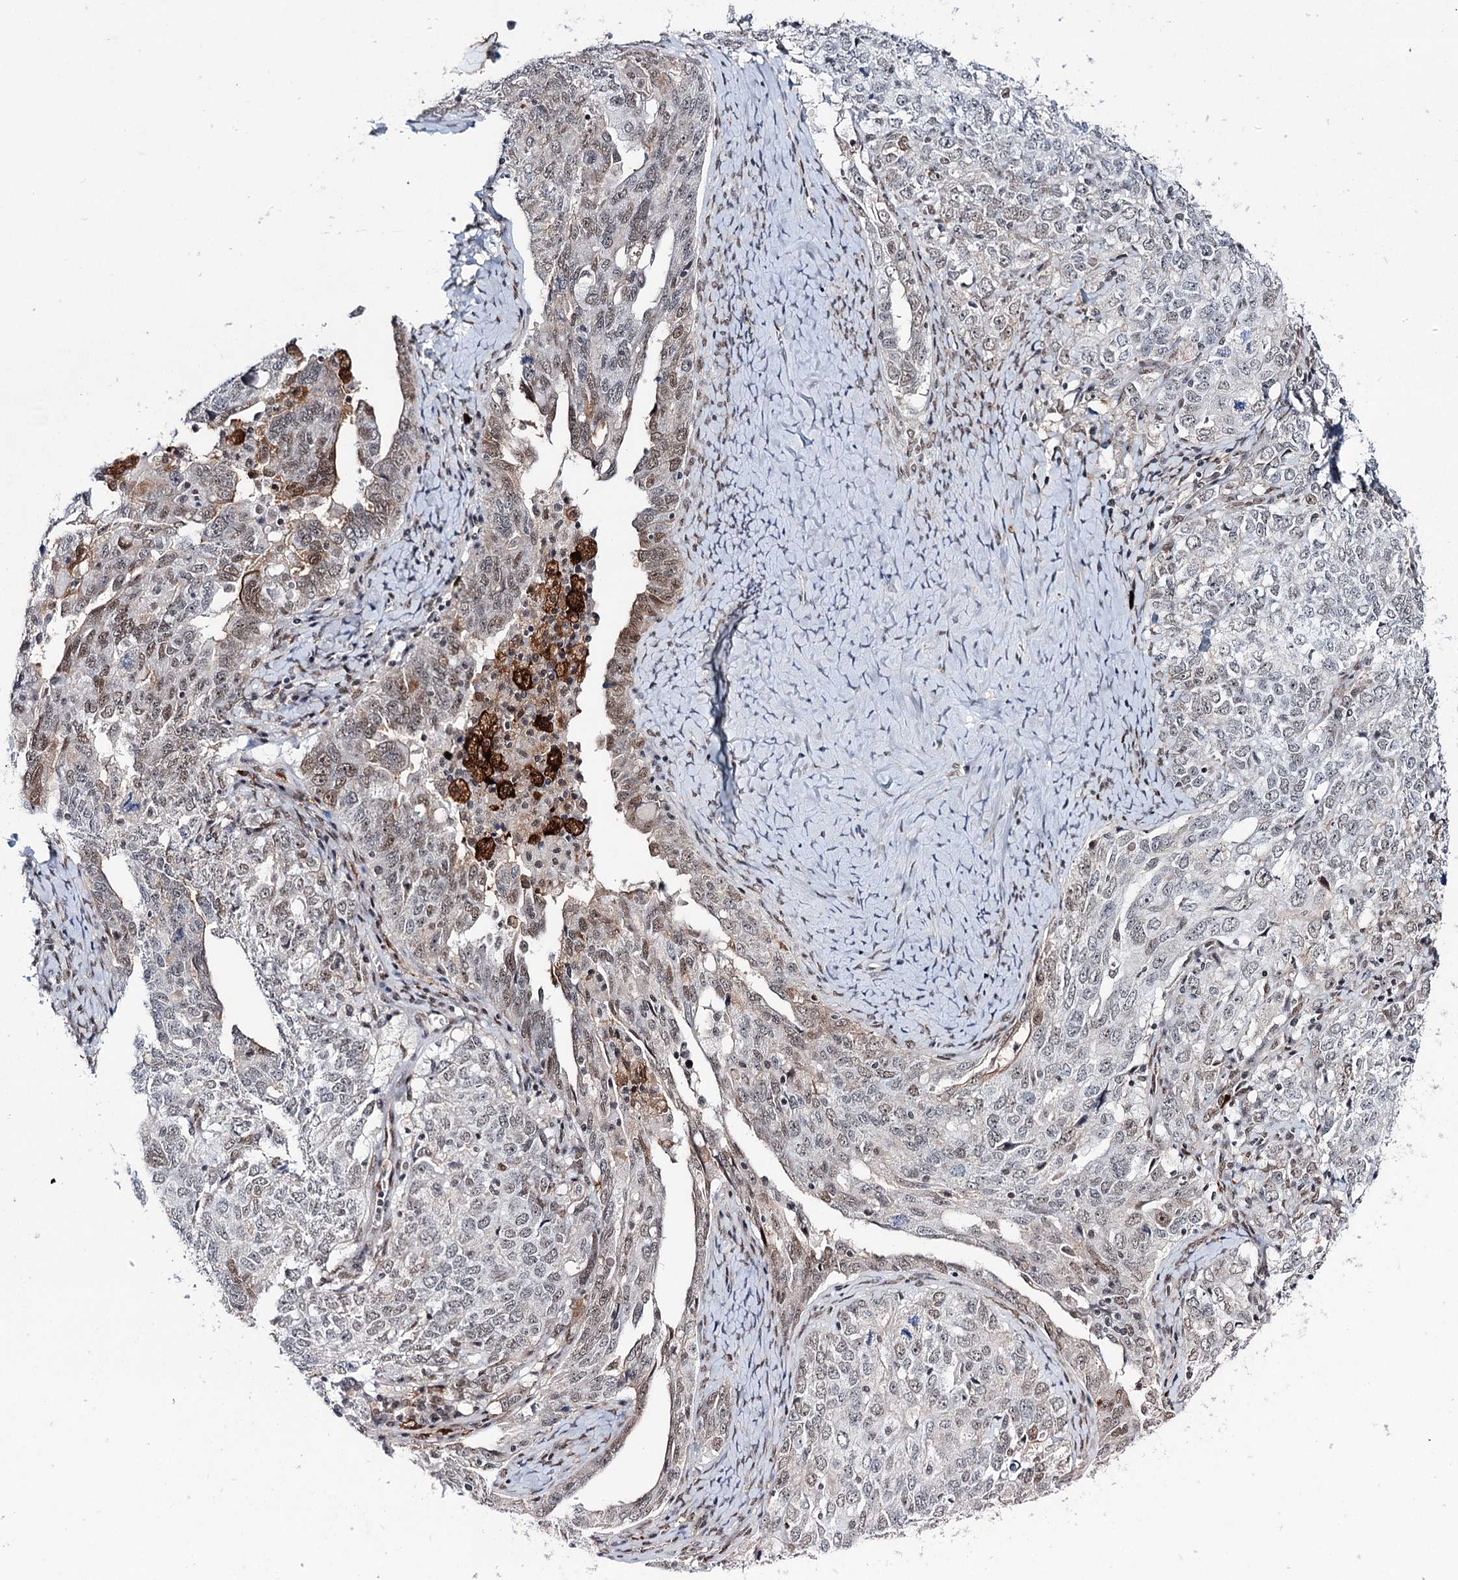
{"staining": {"intensity": "moderate", "quantity": "<25%", "location": "cytoplasmic/membranous,nuclear"}, "tissue": "ovarian cancer", "cell_type": "Tumor cells", "image_type": "cancer", "snomed": [{"axis": "morphology", "description": "Carcinoma, endometroid"}, {"axis": "topography", "description": "Ovary"}], "caption": "High-magnification brightfield microscopy of ovarian cancer stained with DAB (brown) and counterstained with hematoxylin (blue). tumor cells exhibit moderate cytoplasmic/membranous and nuclear expression is seen in approximately<25% of cells. Nuclei are stained in blue.", "gene": "FAM53A", "patient": {"sex": "female", "age": 62}}